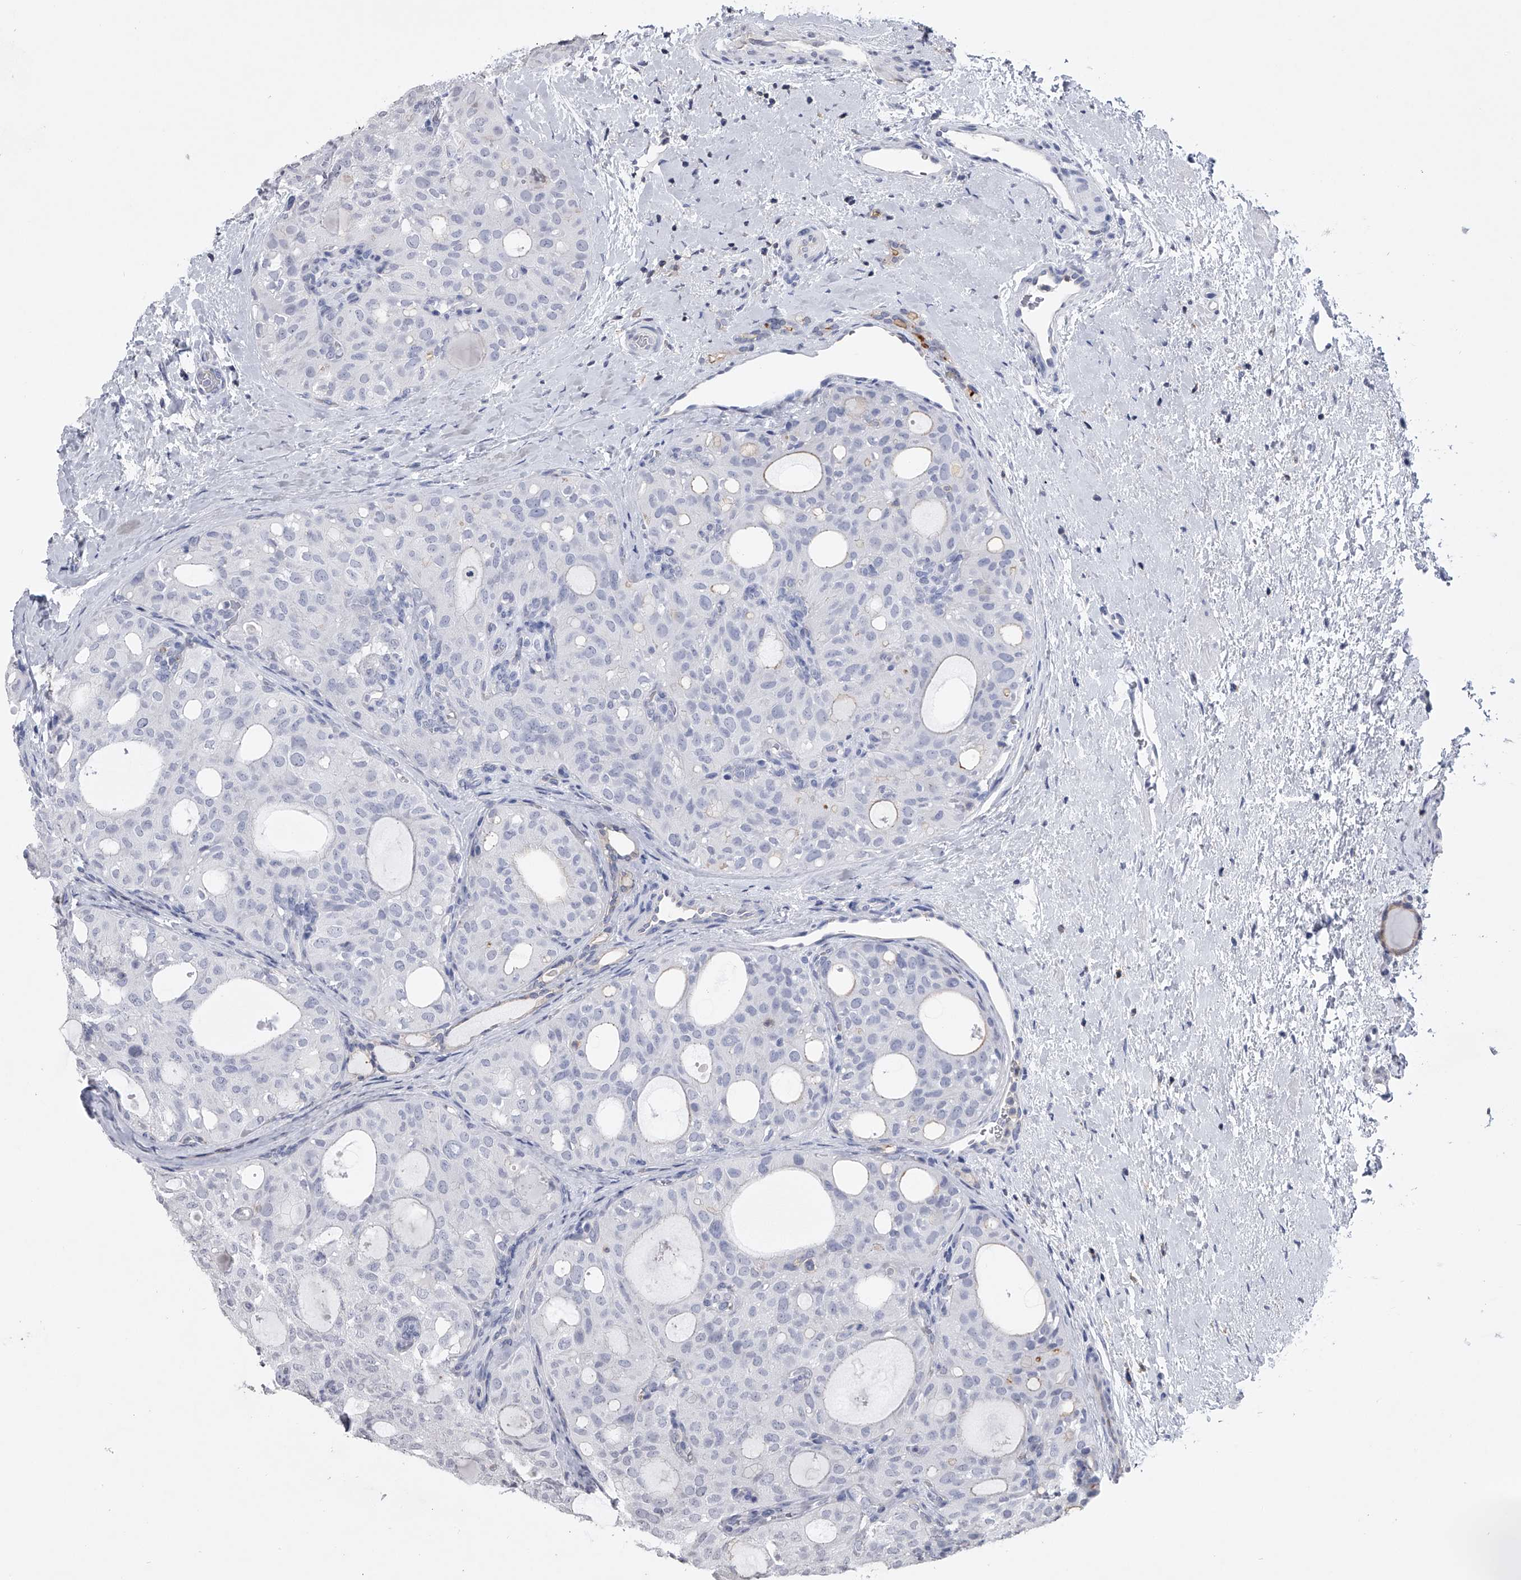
{"staining": {"intensity": "negative", "quantity": "none", "location": "none"}, "tissue": "thyroid cancer", "cell_type": "Tumor cells", "image_type": "cancer", "snomed": [{"axis": "morphology", "description": "Follicular adenoma carcinoma, NOS"}, {"axis": "topography", "description": "Thyroid gland"}], "caption": "There is no significant staining in tumor cells of thyroid cancer.", "gene": "TASP1", "patient": {"sex": "male", "age": 75}}